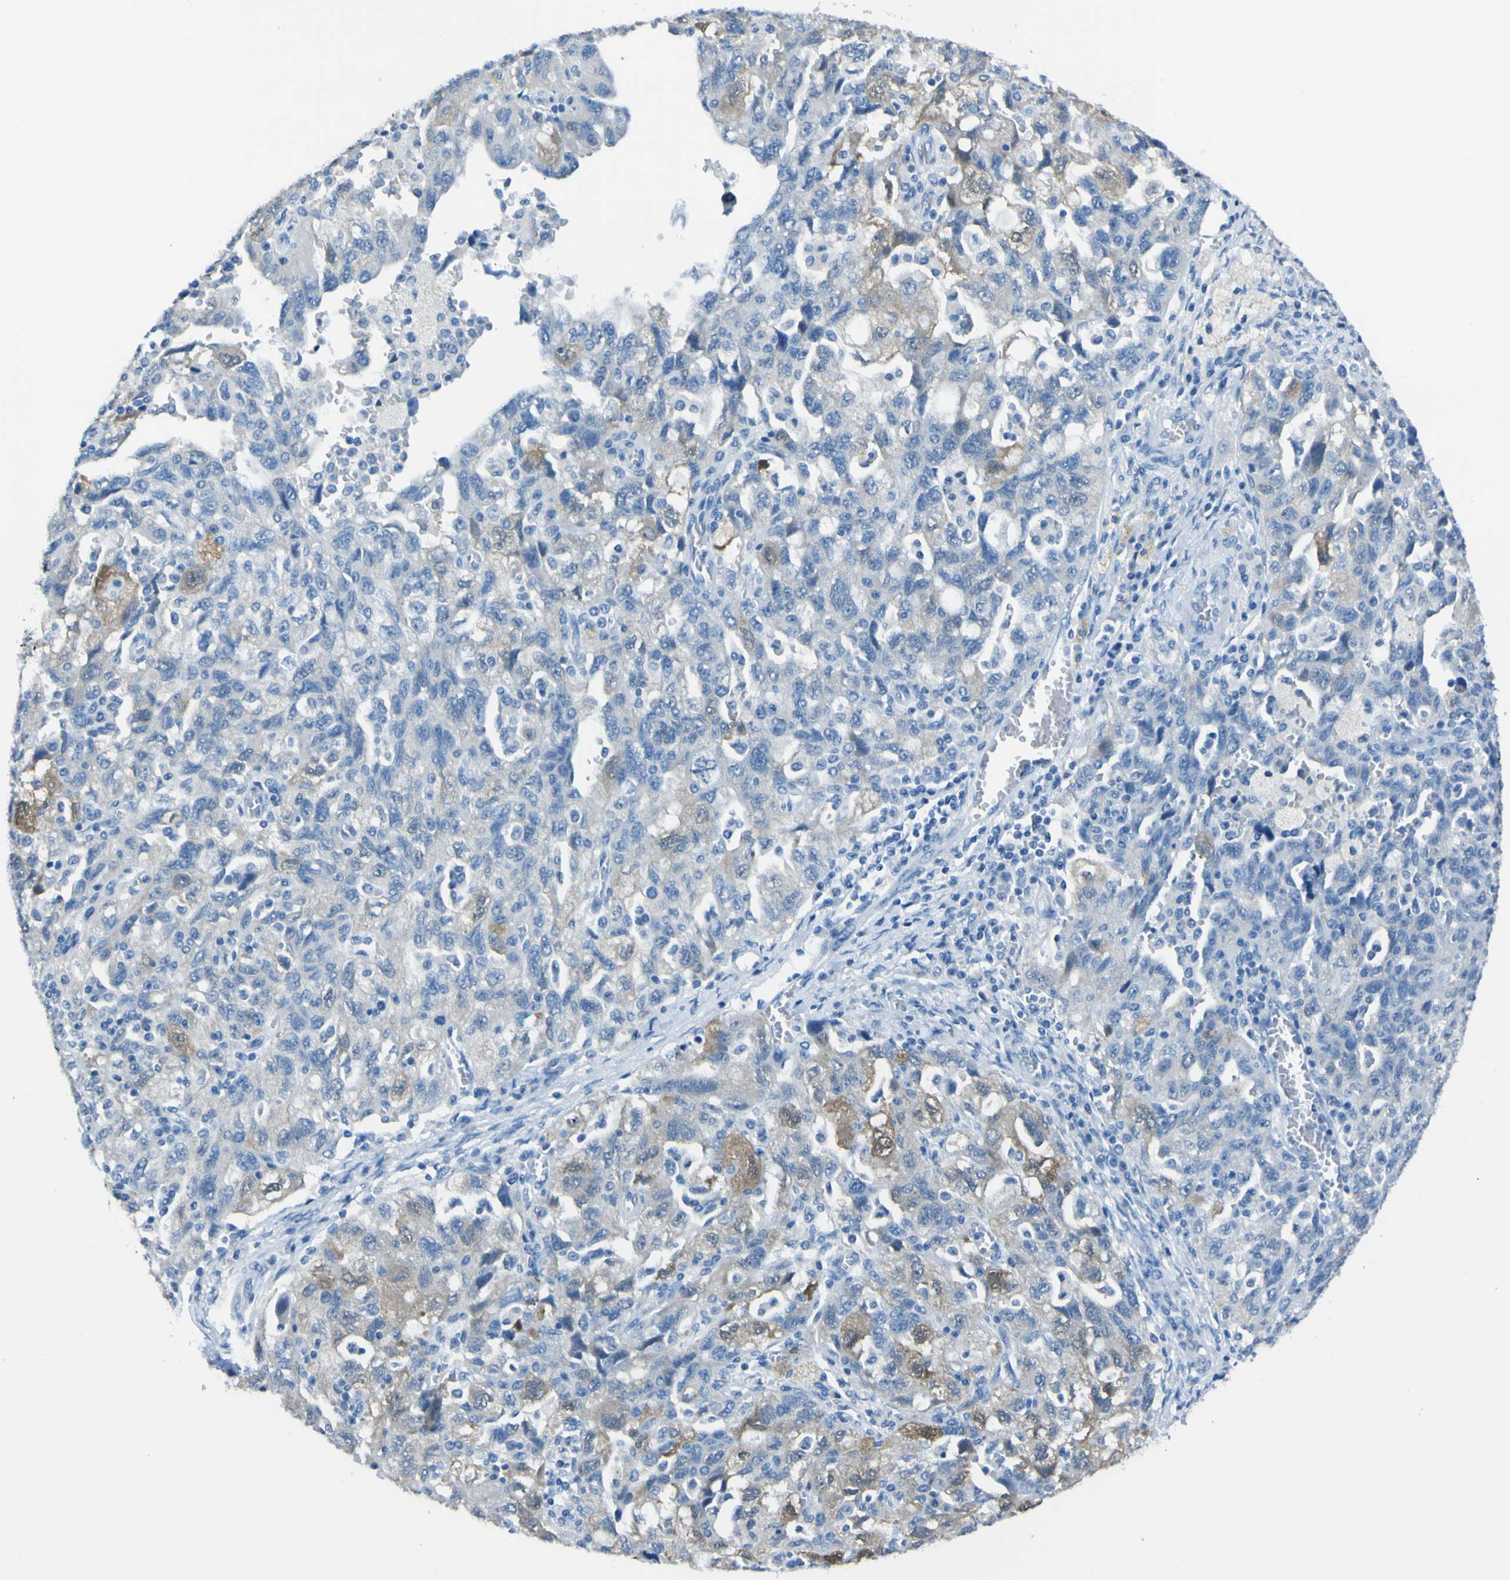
{"staining": {"intensity": "weak", "quantity": "<25%", "location": "cytoplasmic/membranous"}, "tissue": "ovarian cancer", "cell_type": "Tumor cells", "image_type": "cancer", "snomed": [{"axis": "morphology", "description": "Carcinoma, NOS"}, {"axis": "morphology", "description": "Cystadenocarcinoma, serous, NOS"}, {"axis": "topography", "description": "Ovary"}], "caption": "There is no significant positivity in tumor cells of ovarian cancer (carcinoma).", "gene": "PHKG1", "patient": {"sex": "female", "age": 69}}